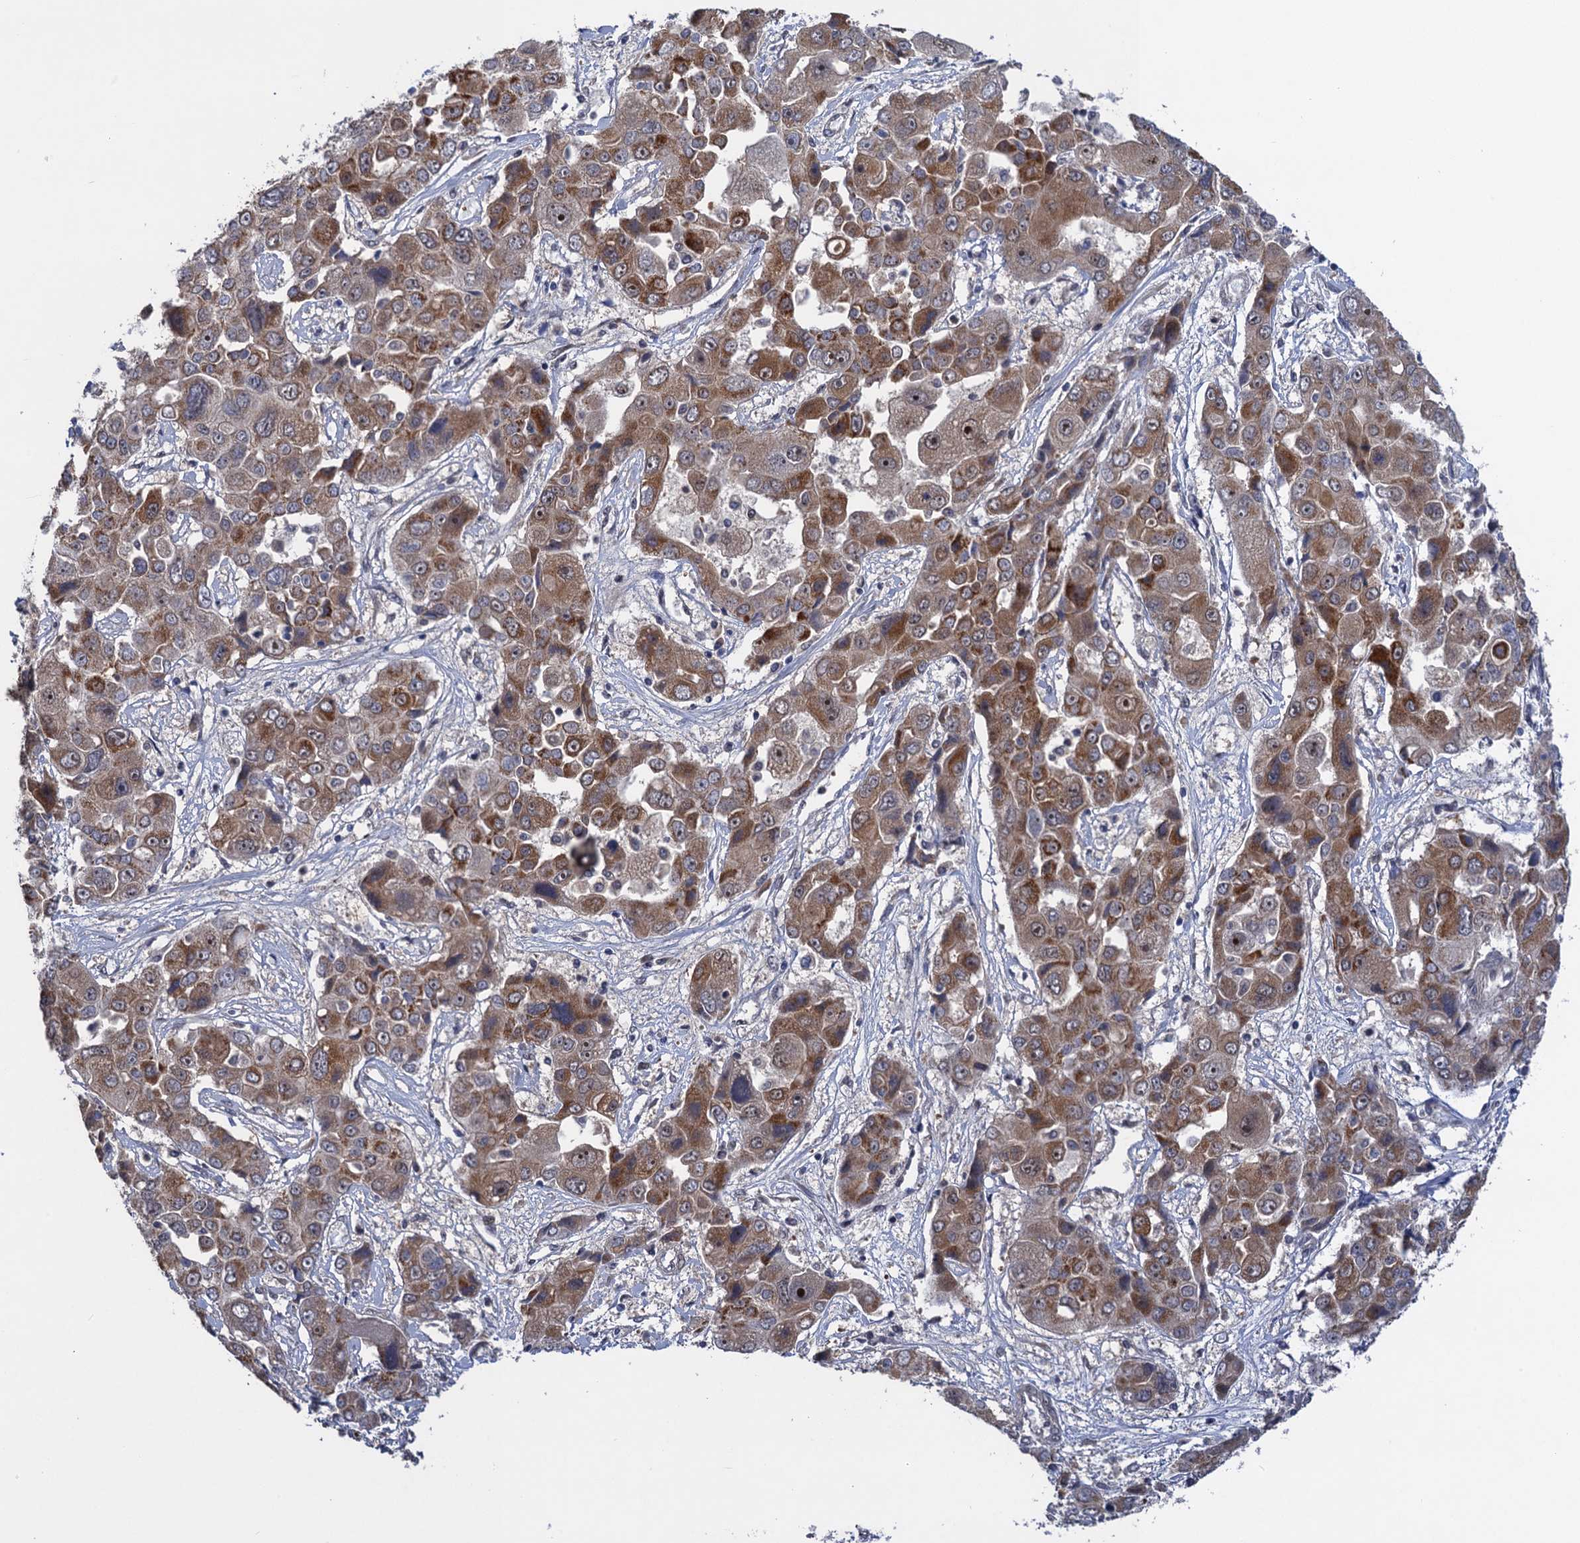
{"staining": {"intensity": "moderate", "quantity": "25%-75%", "location": "cytoplasmic/membranous"}, "tissue": "liver cancer", "cell_type": "Tumor cells", "image_type": "cancer", "snomed": [{"axis": "morphology", "description": "Cholangiocarcinoma"}, {"axis": "topography", "description": "Liver"}], "caption": "Liver cancer tissue shows moderate cytoplasmic/membranous staining in approximately 25%-75% of tumor cells, visualized by immunohistochemistry.", "gene": "ZAR1L", "patient": {"sex": "male", "age": 67}}